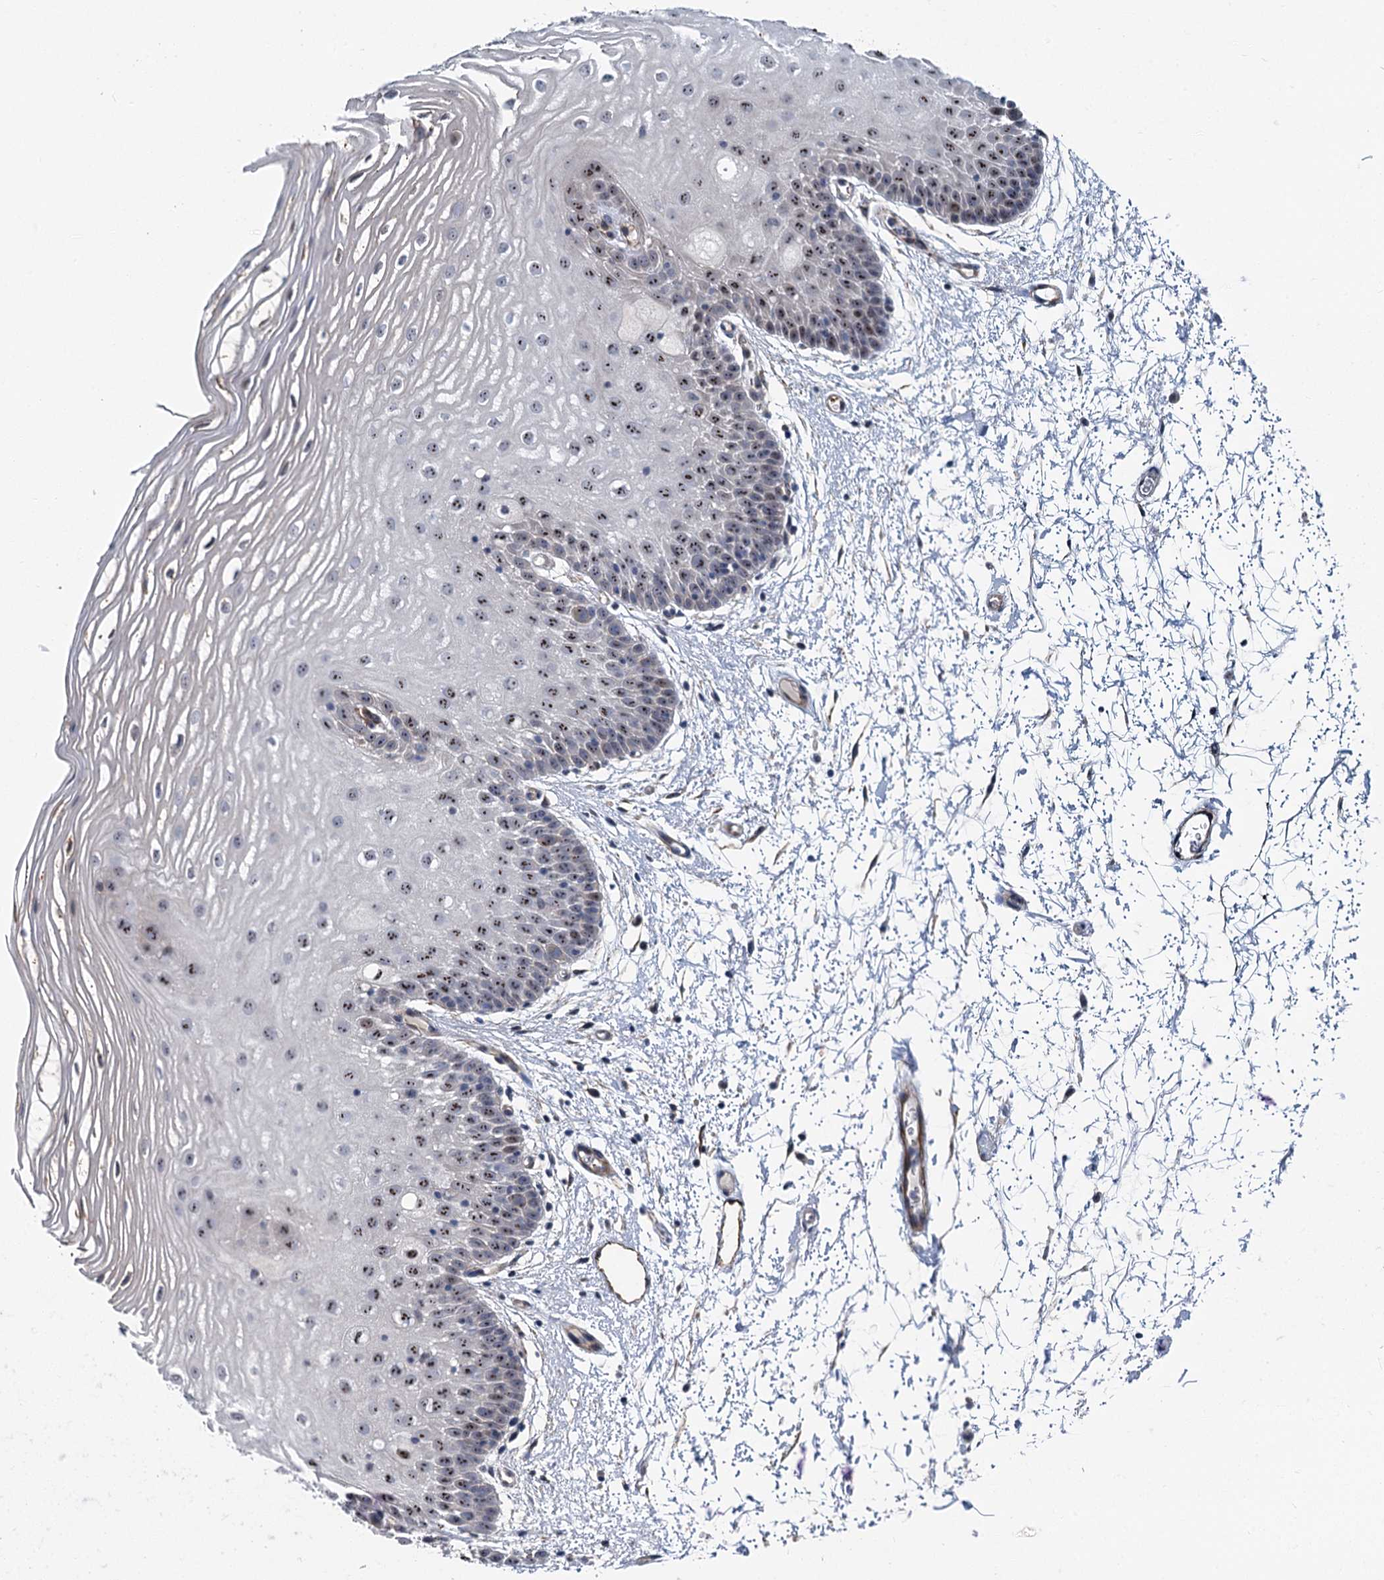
{"staining": {"intensity": "moderate", "quantity": ">75%", "location": "nuclear"}, "tissue": "oral mucosa", "cell_type": "Squamous epithelial cells", "image_type": "normal", "snomed": [{"axis": "morphology", "description": "Normal tissue, NOS"}, {"axis": "topography", "description": "Oral tissue"}, {"axis": "topography", "description": "Tounge, NOS"}], "caption": "This is an image of IHC staining of benign oral mucosa, which shows moderate expression in the nuclear of squamous epithelial cells.", "gene": "ASXL3", "patient": {"sex": "female", "age": 73}}